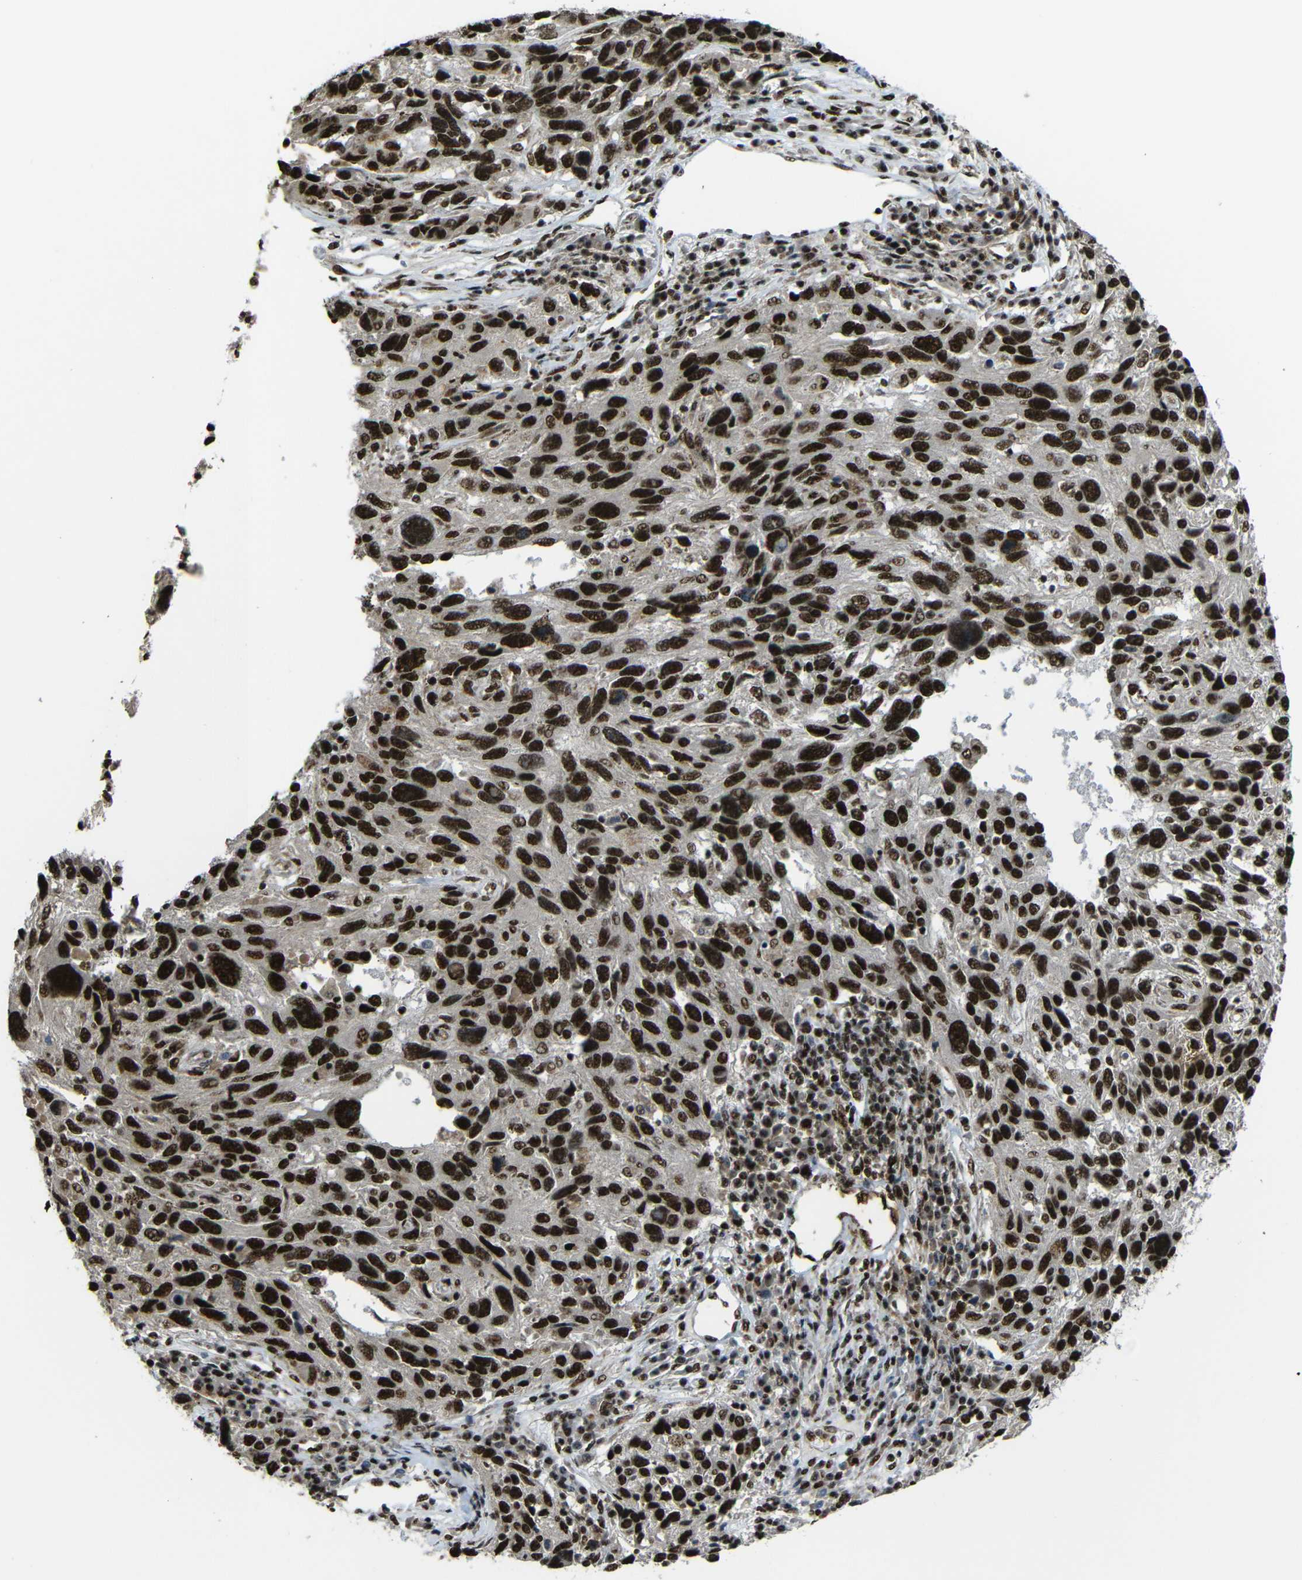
{"staining": {"intensity": "strong", "quantity": ">75%", "location": "cytoplasmic/membranous,nuclear"}, "tissue": "melanoma", "cell_type": "Tumor cells", "image_type": "cancer", "snomed": [{"axis": "morphology", "description": "Malignant melanoma, NOS"}, {"axis": "topography", "description": "Skin"}], "caption": "Malignant melanoma stained for a protein (brown) demonstrates strong cytoplasmic/membranous and nuclear positive staining in about >75% of tumor cells.", "gene": "TCF7L2", "patient": {"sex": "male", "age": 53}}